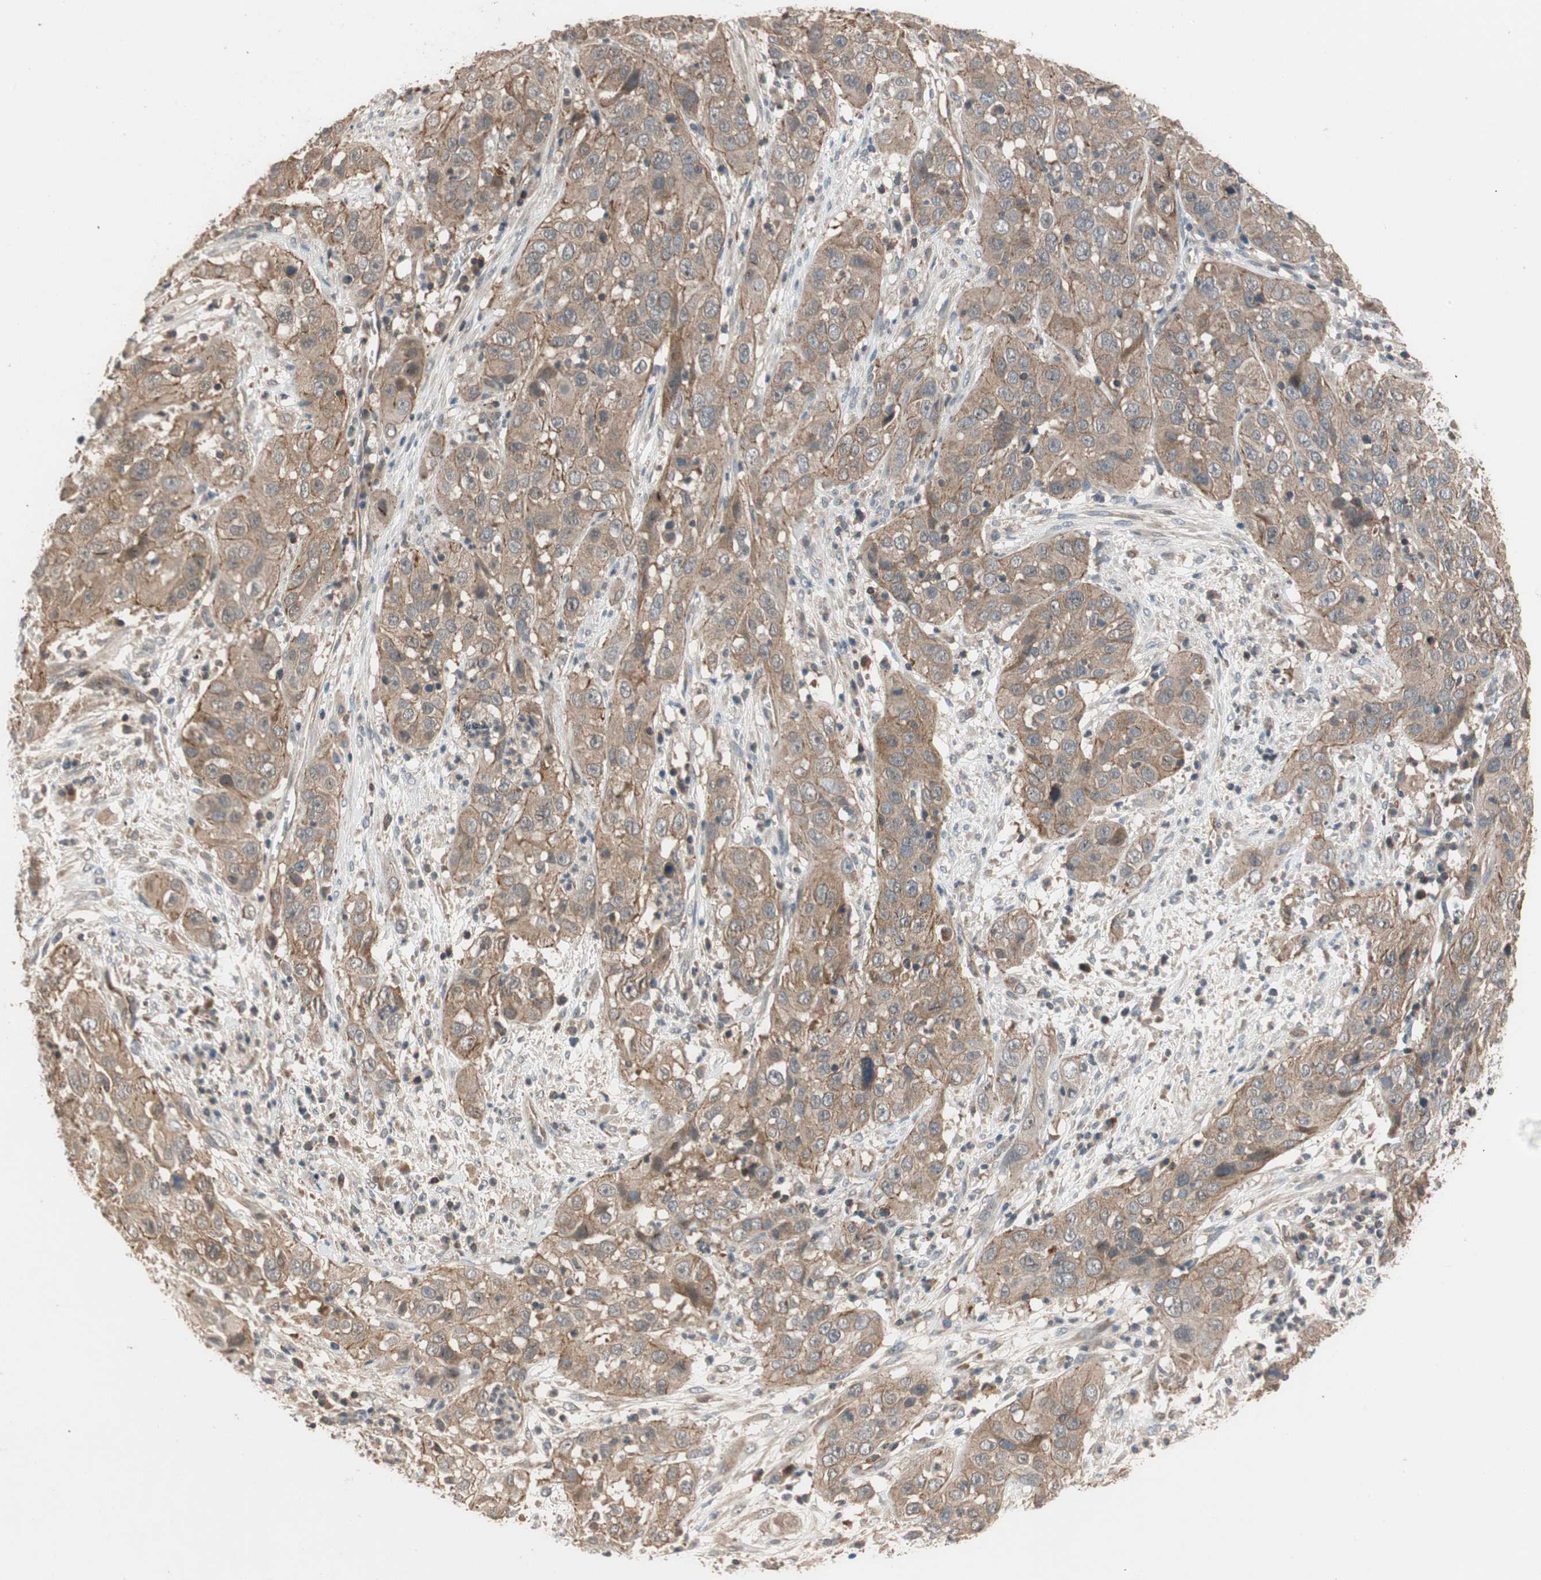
{"staining": {"intensity": "moderate", "quantity": ">75%", "location": "cytoplasmic/membranous"}, "tissue": "cervical cancer", "cell_type": "Tumor cells", "image_type": "cancer", "snomed": [{"axis": "morphology", "description": "Squamous cell carcinoma, NOS"}, {"axis": "topography", "description": "Cervix"}], "caption": "A brown stain shows moderate cytoplasmic/membranous staining of a protein in human cervical cancer (squamous cell carcinoma) tumor cells. The staining was performed using DAB (3,3'-diaminobenzidine) to visualize the protein expression in brown, while the nuclei were stained in blue with hematoxylin (Magnification: 20x).", "gene": "MAP4K2", "patient": {"sex": "female", "age": 32}}